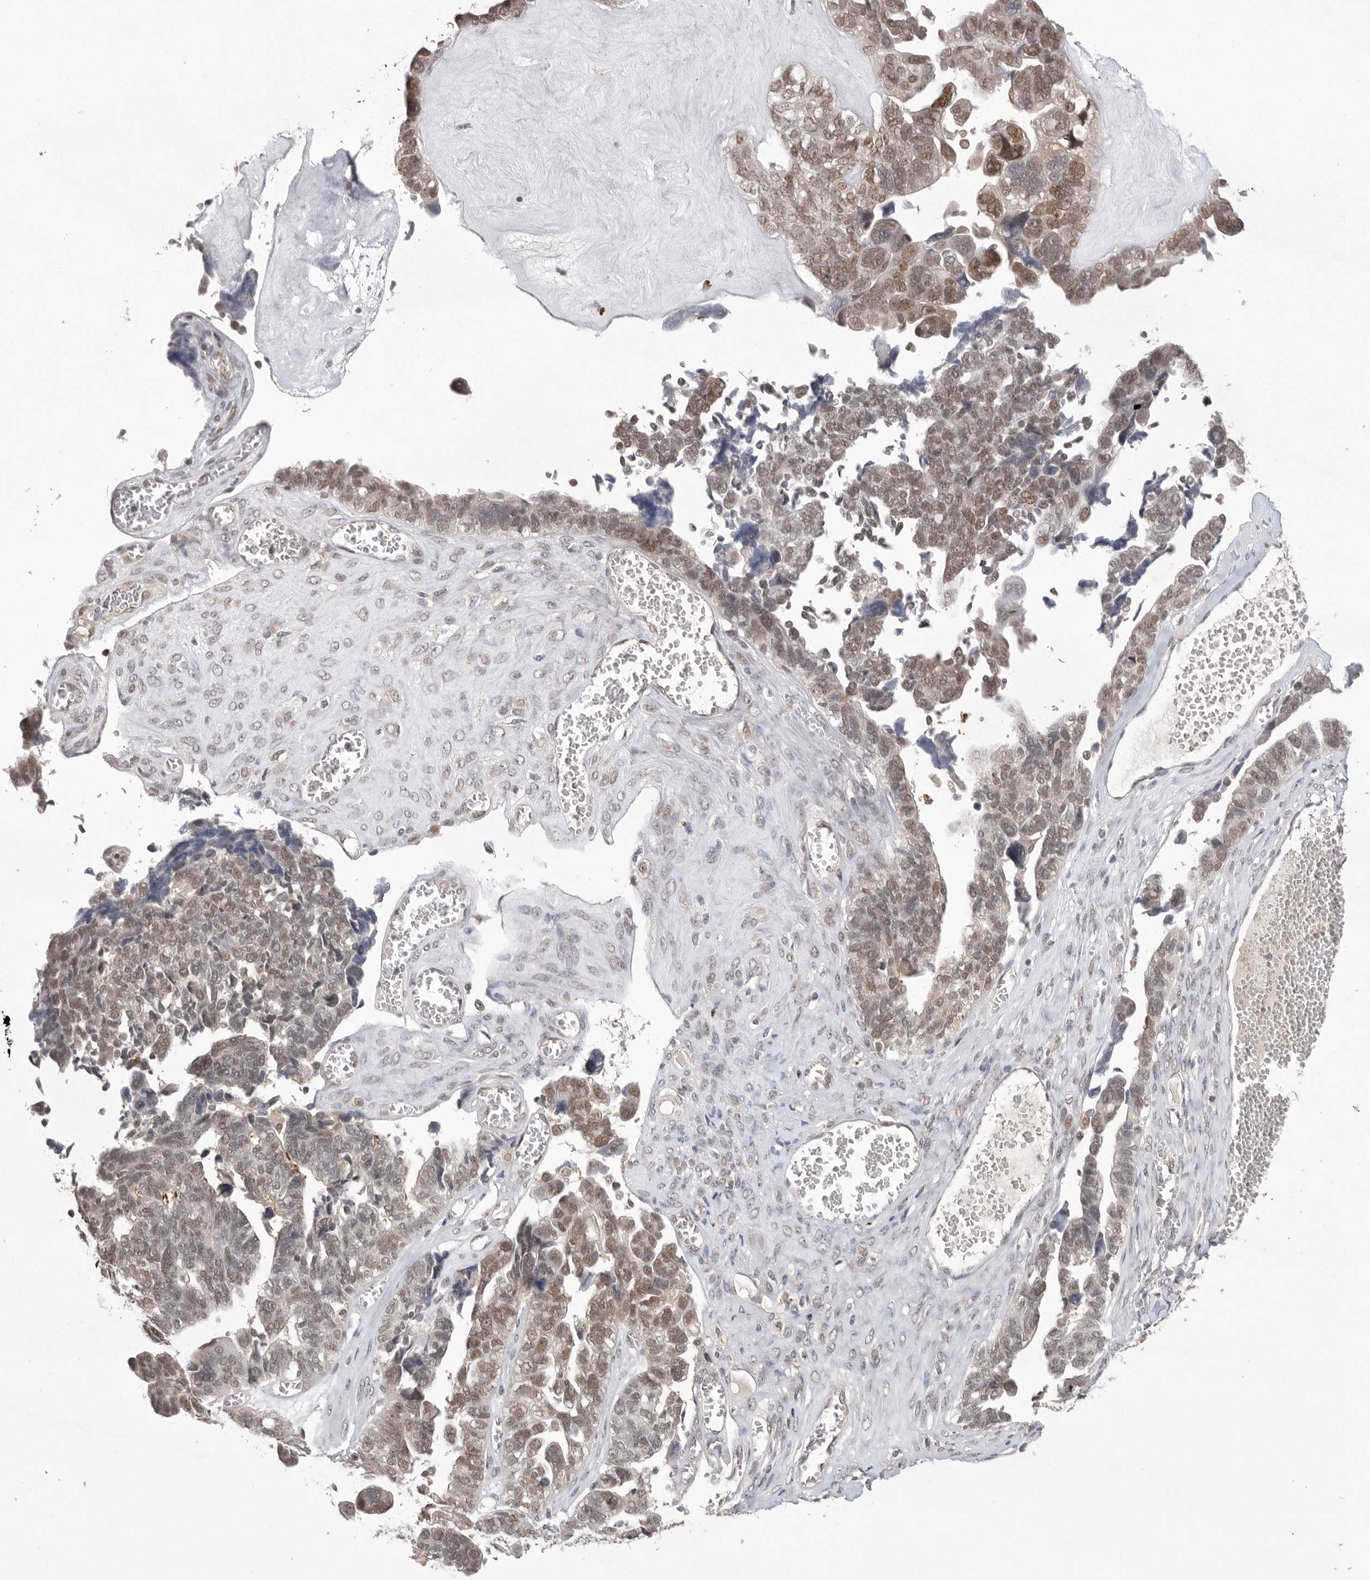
{"staining": {"intensity": "moderate", "quantity": ">75%", "location": "nuclear"}, "tissue": "ovarian cancer", "cell_type": "Tumor cells", "image_type": "cancer", "snomed": [{"axis": "morphology", "description": "Cystadenocarcinoma, serous, NOS"}, {"axis": "topography", "description": "Ovary"}], "caption": "Immunohistochemistry (DAB (3,3'-diaminobenzidine)) staining of serous cystadenocarcinoma (ovarian) reveals moderate nuclear protein expression in approximately >75% of tumor cells.", "gene": "HUS1", "patient": {"sex": "female", "age": 79}}